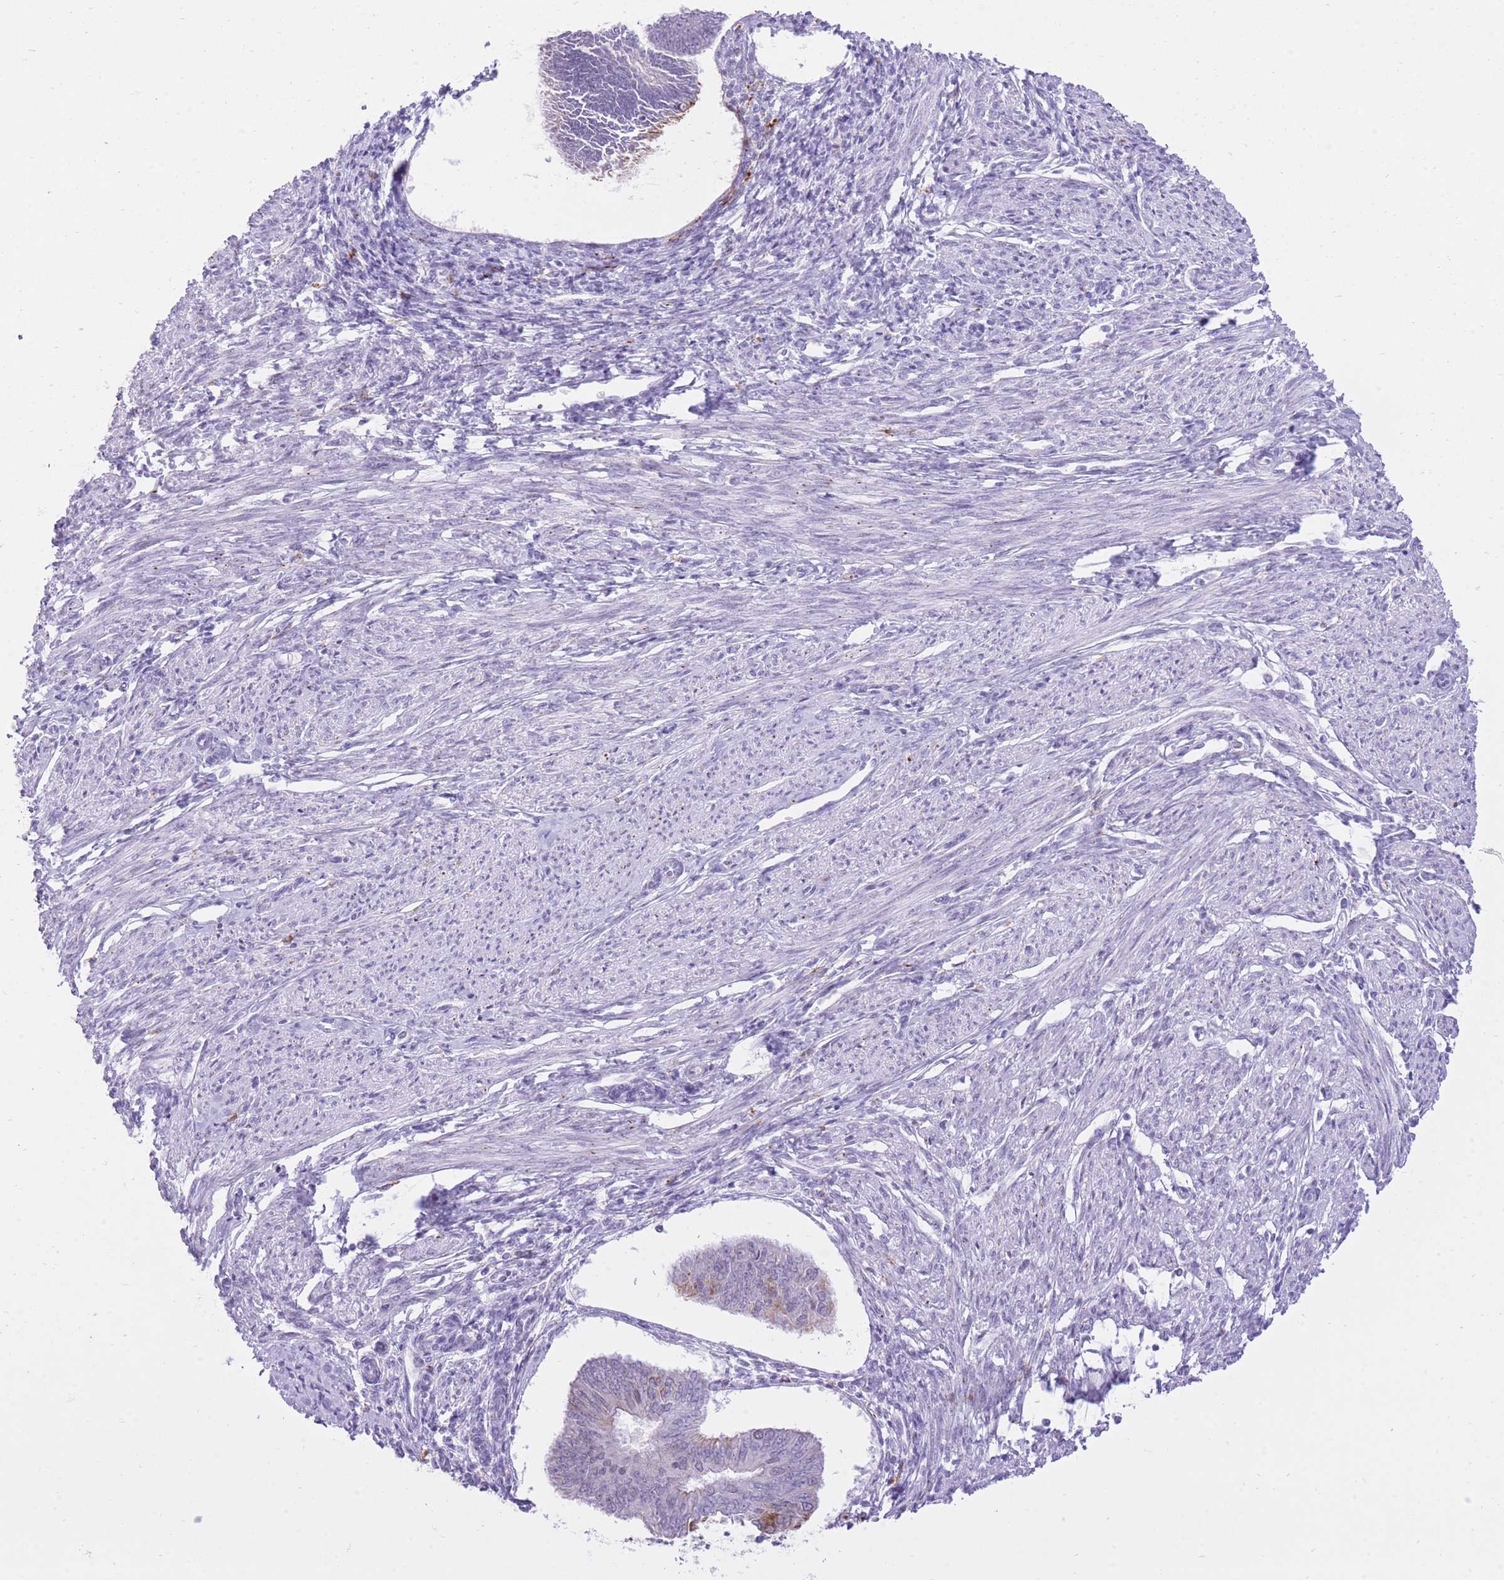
{"staining": {"intensity": "moderate", "quantity": "<25%", "location": "cytoplasmic/membranous"}, "tissue": "endometrial cancer", "cell_type": "Tumor cells", "image_type": "cancer", "snomed": [{"axis": "morphology", "description": "Adenocarcinoma, NOS"}, {"axis": "topography", "description": "Endometrium"}], "caption": "Tumor cells display low levels of moderate cytoplasmic/membranous positivity in about <25% of cells in endometrial cancer. (DAB (3,3'-diaminobenzidine) IHC with brightfield microscopy, high magnification).", "gene": "MEIS3", "patient": {"sex": "female", "age": 58}}